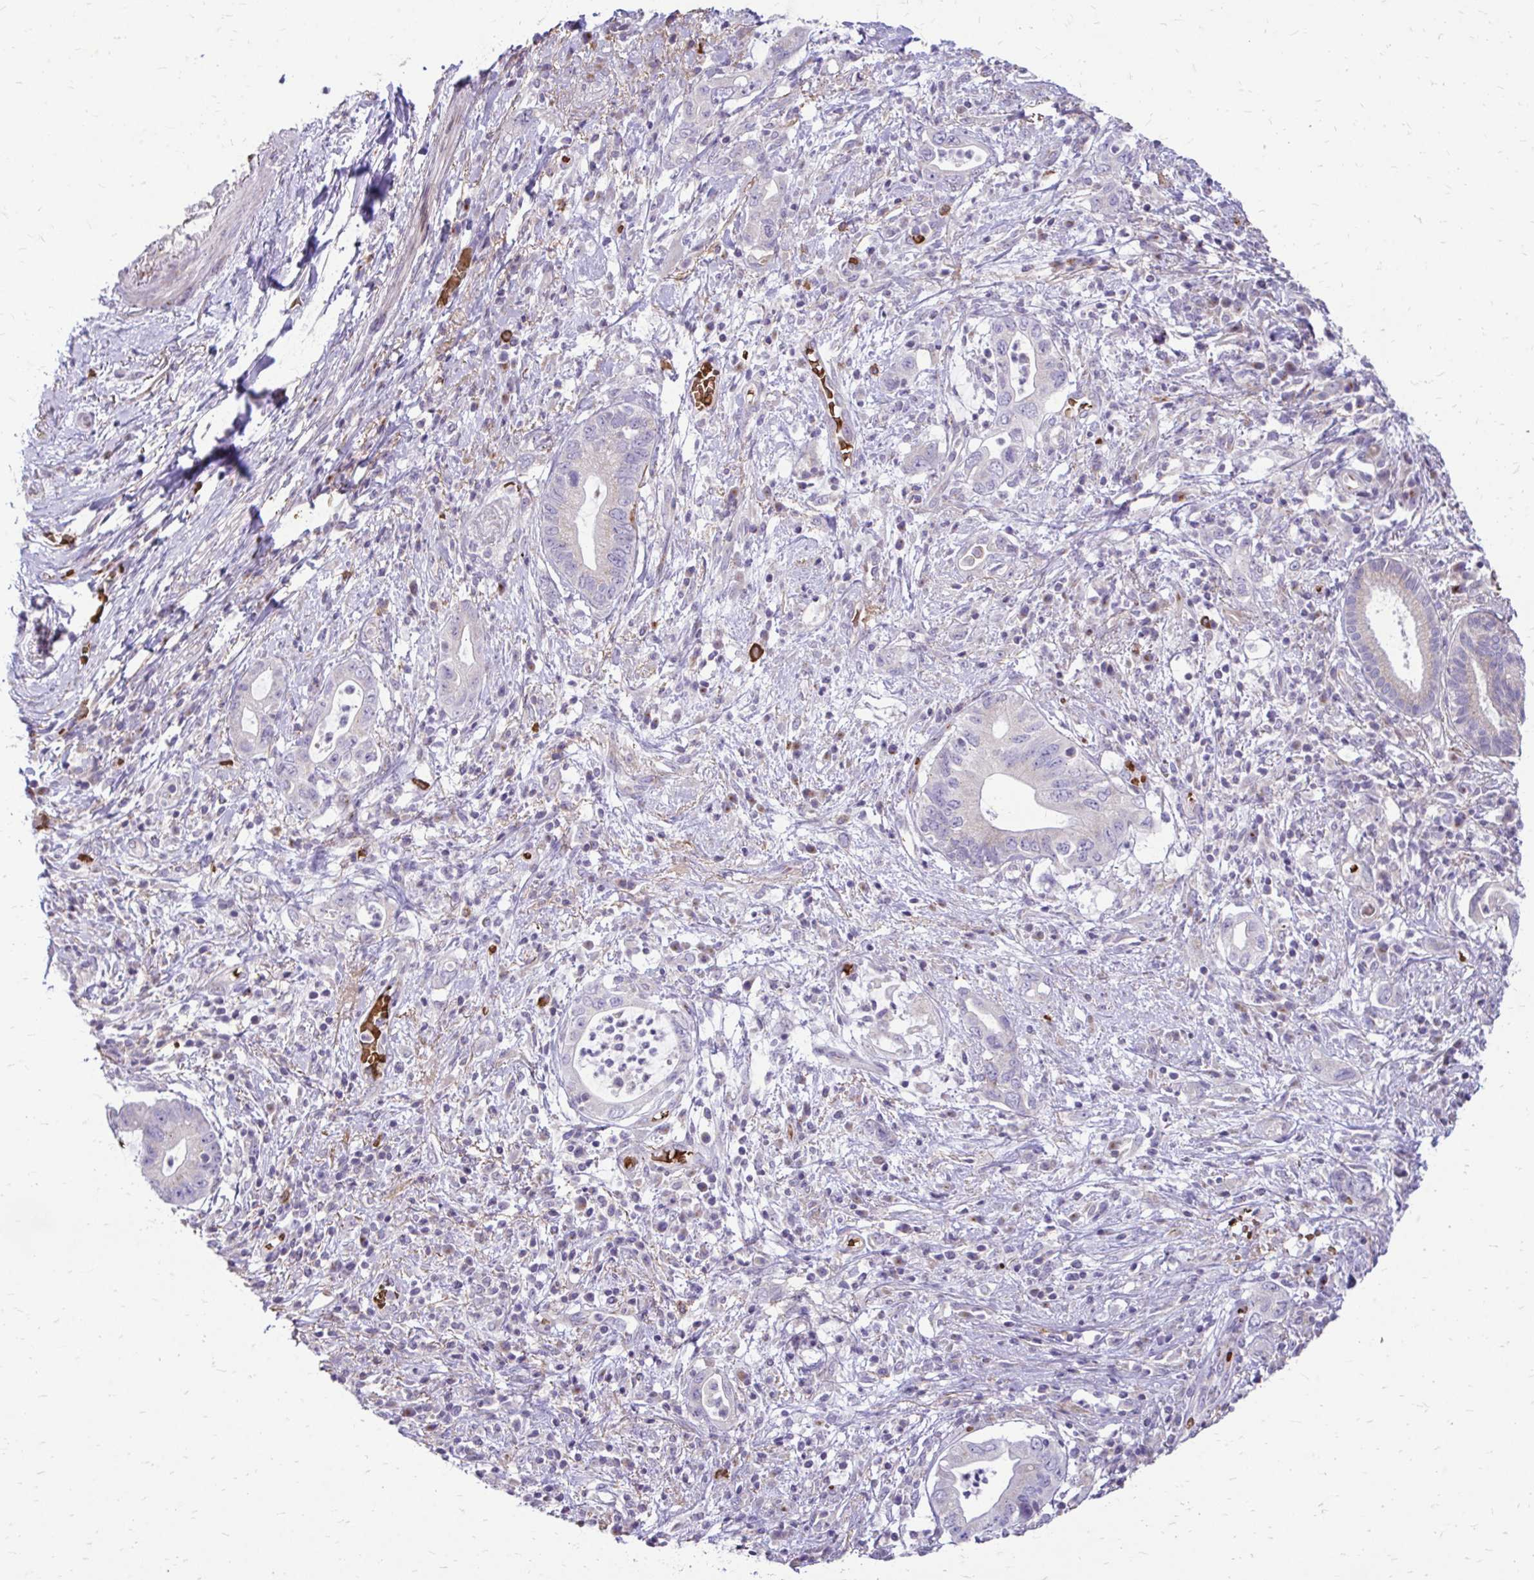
{"staining": {"intensity": "negative", "quantity": "none", "location": "none"}, "tissue": "pancreatic cancer", "cell_type": "Tumor cells", "image_type": "cancer", "snomed": [{"axis": "morphology", "description": "Adenocarcinoma, NOS"}, {"axis": "topography", "description": "Pancreas"}], "caption": "DAB immunohistochemical staining of human pancreatic cancer (adenocarcinoma) shows no significant positivity in tumor cells. (Brightfield microscopy of DAB (3,3'-diaminobenzidine) immunohistochemistry at high magnification).", "gene": "FUNDC2", "patient": {"sex": "female", "age": 72}}